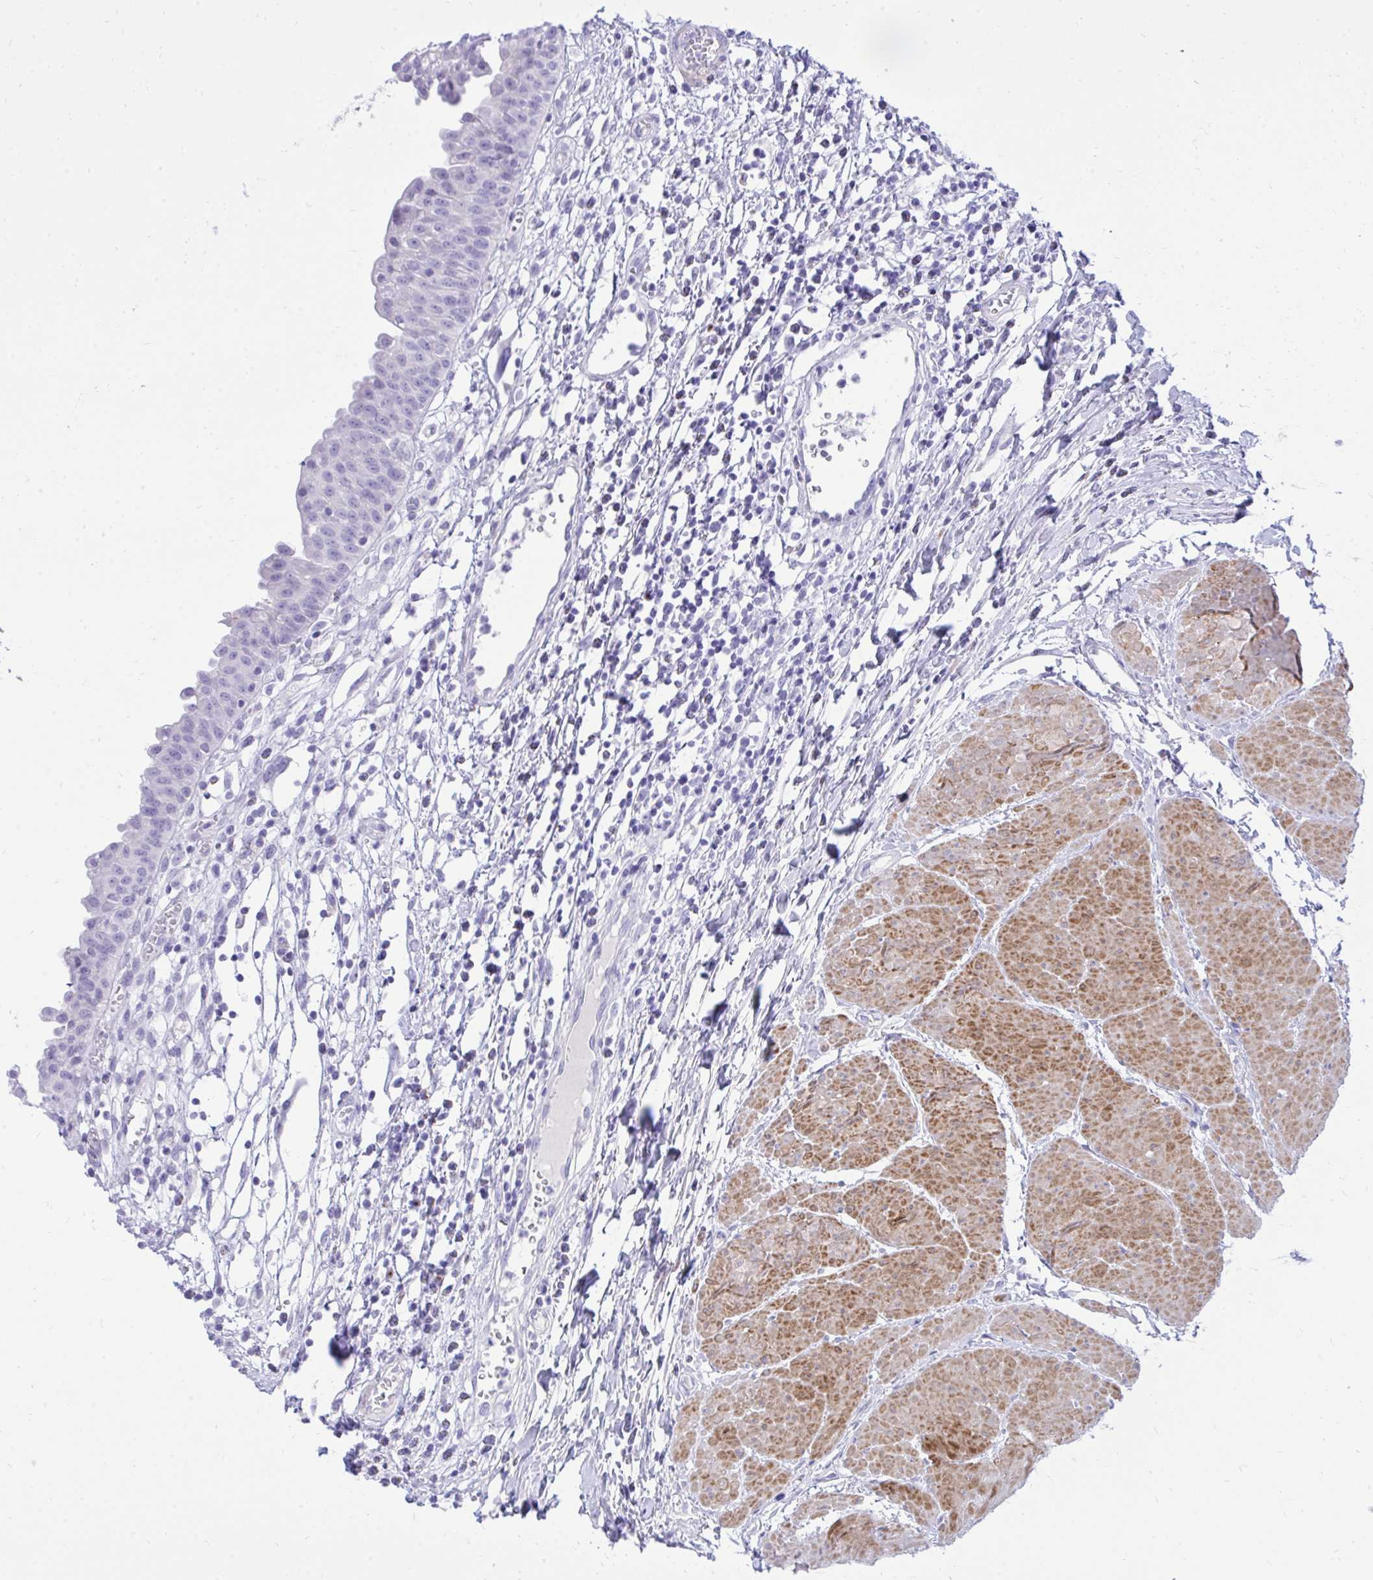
{"staining": {"intensity": "negative", "quantity": "none", "location": "none"}, "tissue": "urinary bladder", "cell_type": "Urothelial cells", "image_type": "normal", "snomed": [{"axis": "morphology", "description": "Normal tissue, NOS"}, {"axis": "topography", "description": "Urinary bladder"}], "caption": "Unremarkable urinary bladder was stained to show a protein in brown. There is no significant positivity in urothelial cells. (DAB immunohistochemistry (IHC), high magnification).", "gene": "ANKDD1B", "patient": {"sex": "male", "age": 64}}